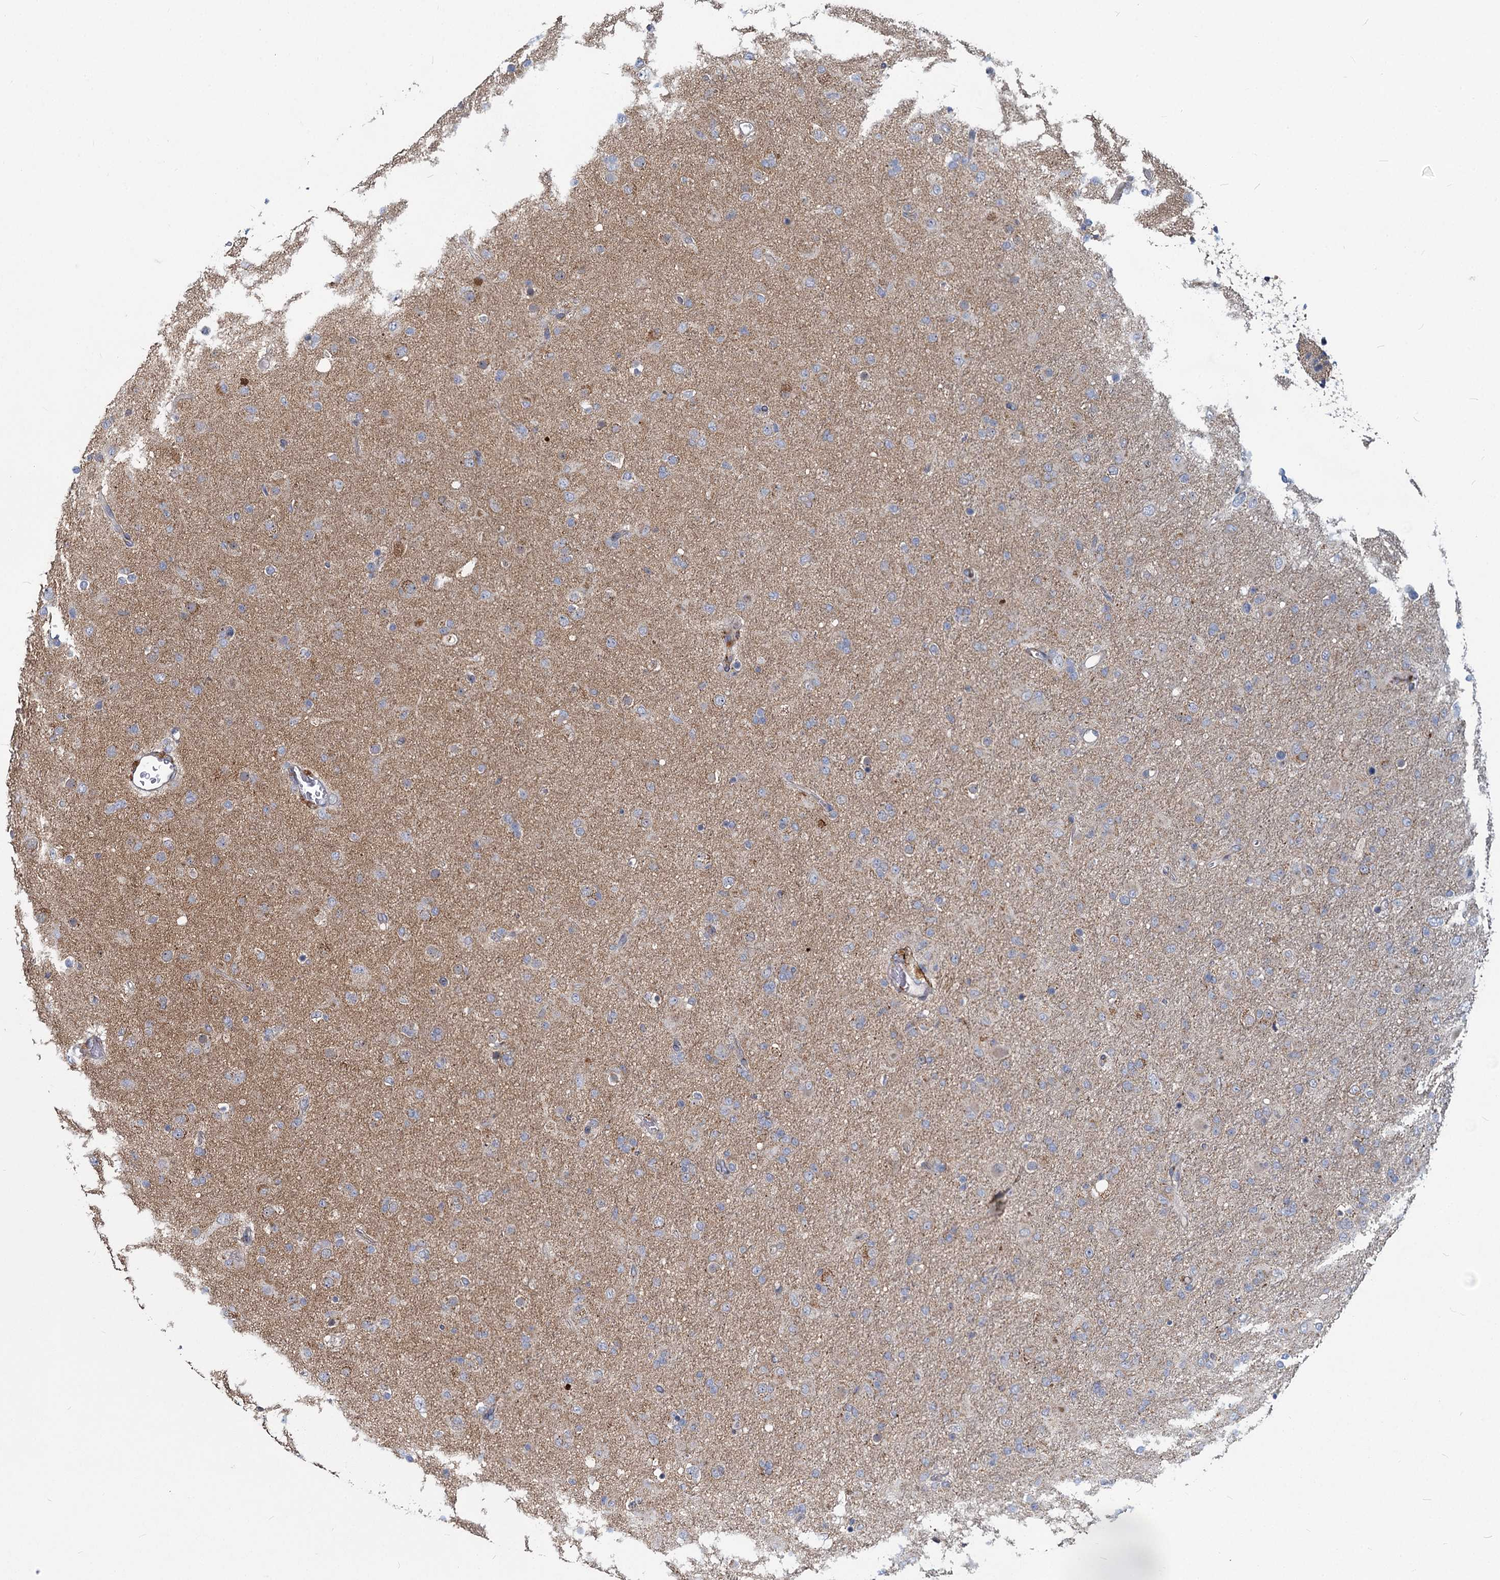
{"staining": {"intensity": "moderate", "quantity": "<25%", "location": "cytoplasmic/membranous"}, "tissue": "glioma", "cell_type": "Tumor cells", "image_type": "cancer", "snomed": [{"axis": "morphology", "description": "Glioma, malignant, Low grade"}, {"axis": "topography", "description": "Brain"}], "caption": "Moderate cytoplasmic/membranous staining for a protein is appreciated in about <25% of tumor cells of malignant low-grade glioma using immunohistochemistry (IHC).", "gene": "ADCY2", "patient": {"sex": "male", "age": 65}}